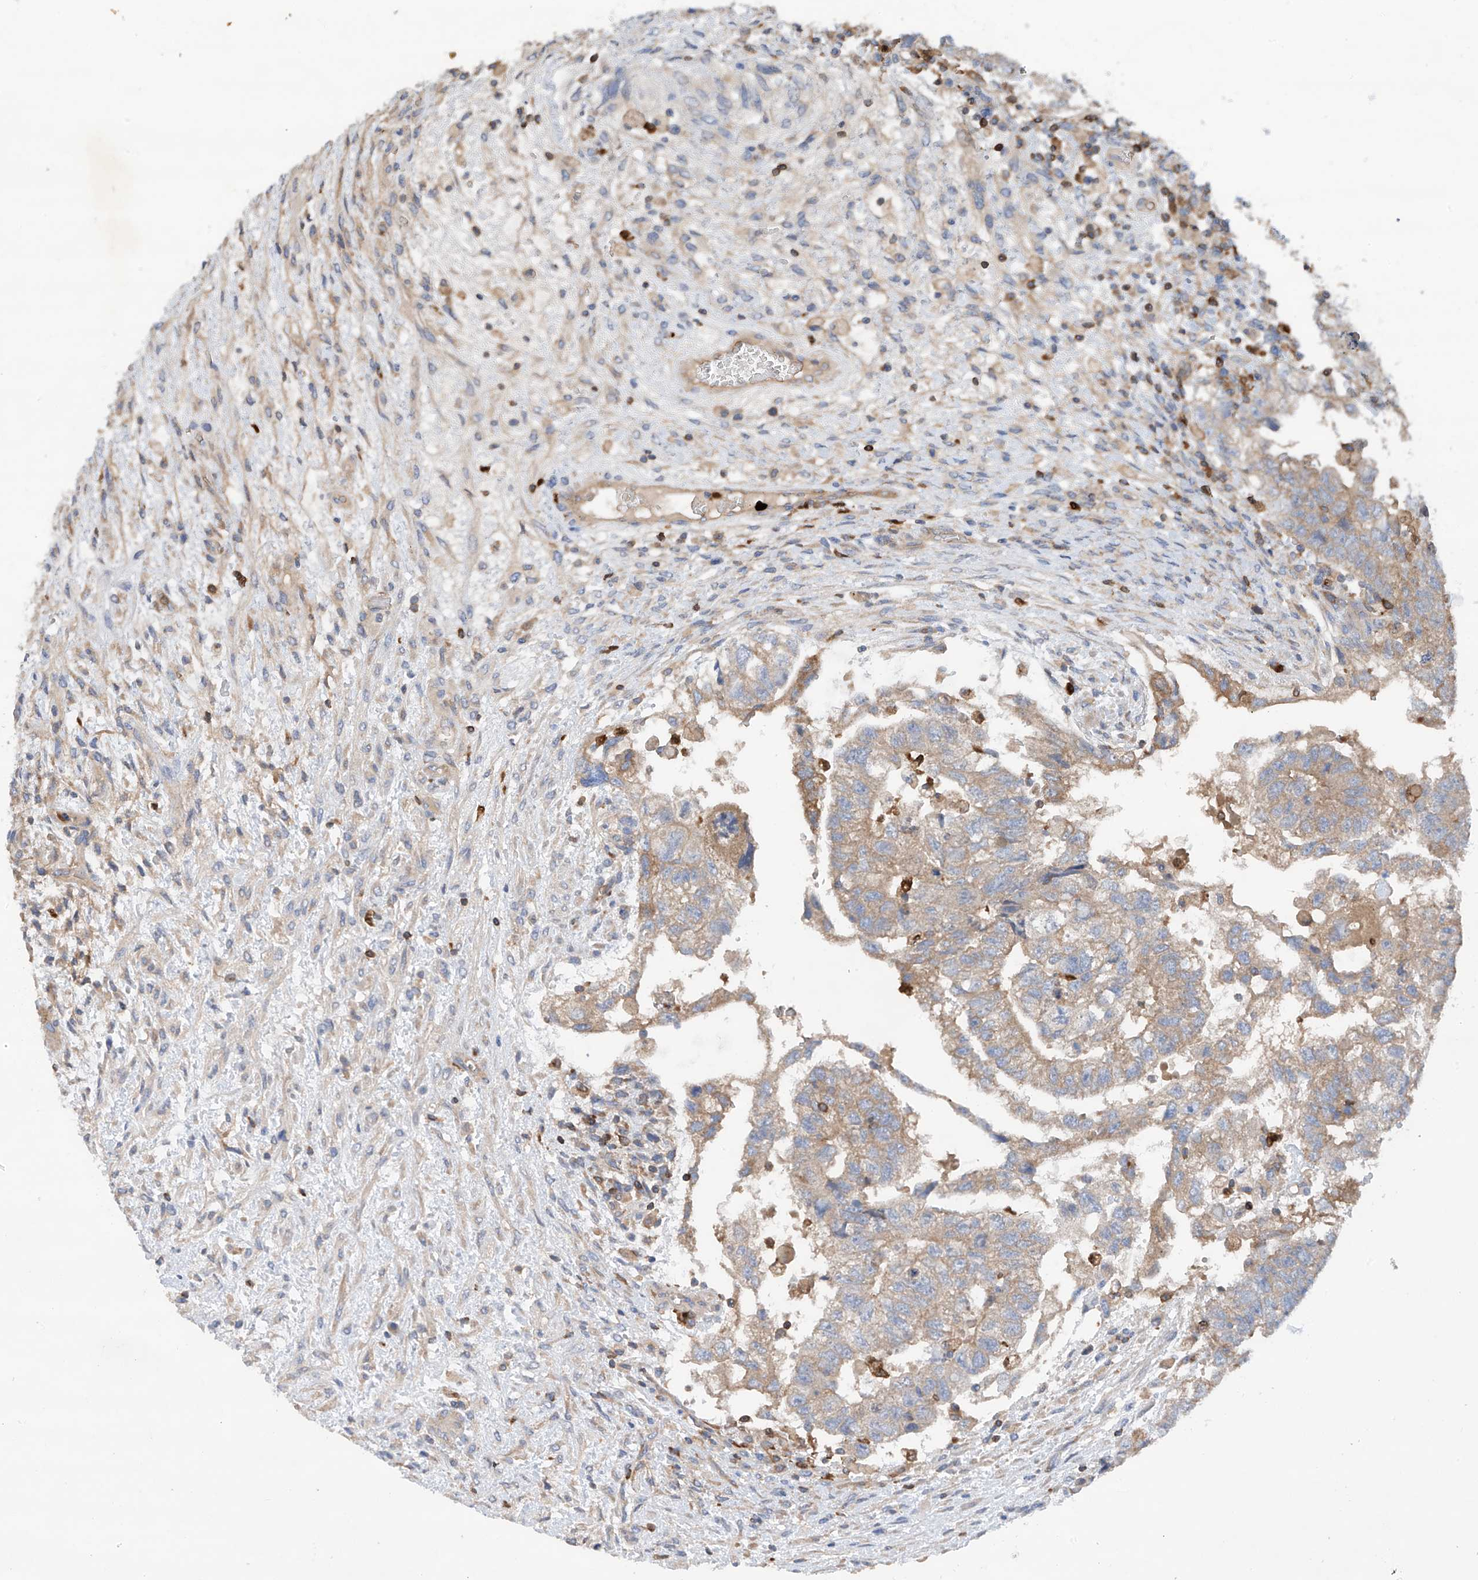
{"staining": {"intensity": "weak", "quantity": ">75%", "location": "cytoplasmic/membranous"}, "tissue": "testis cancer", "cell_type": "Tumor cells", "image_type": "cancer", "snomed": [{"axis": "morphology", "description": "Carcinoma, Embryonal, NOS"}, {"axis": "topography", "description": "Testis"}], "caption": "Immunohistochemical staining of testis cancer (embryonal carcinoma) exhibits weak cytoplasmic/membranous protein staining in approximately >75% of tumor cells.", "gene": "PHACTR2", "patient": {"sex": "male", "age": 36}}